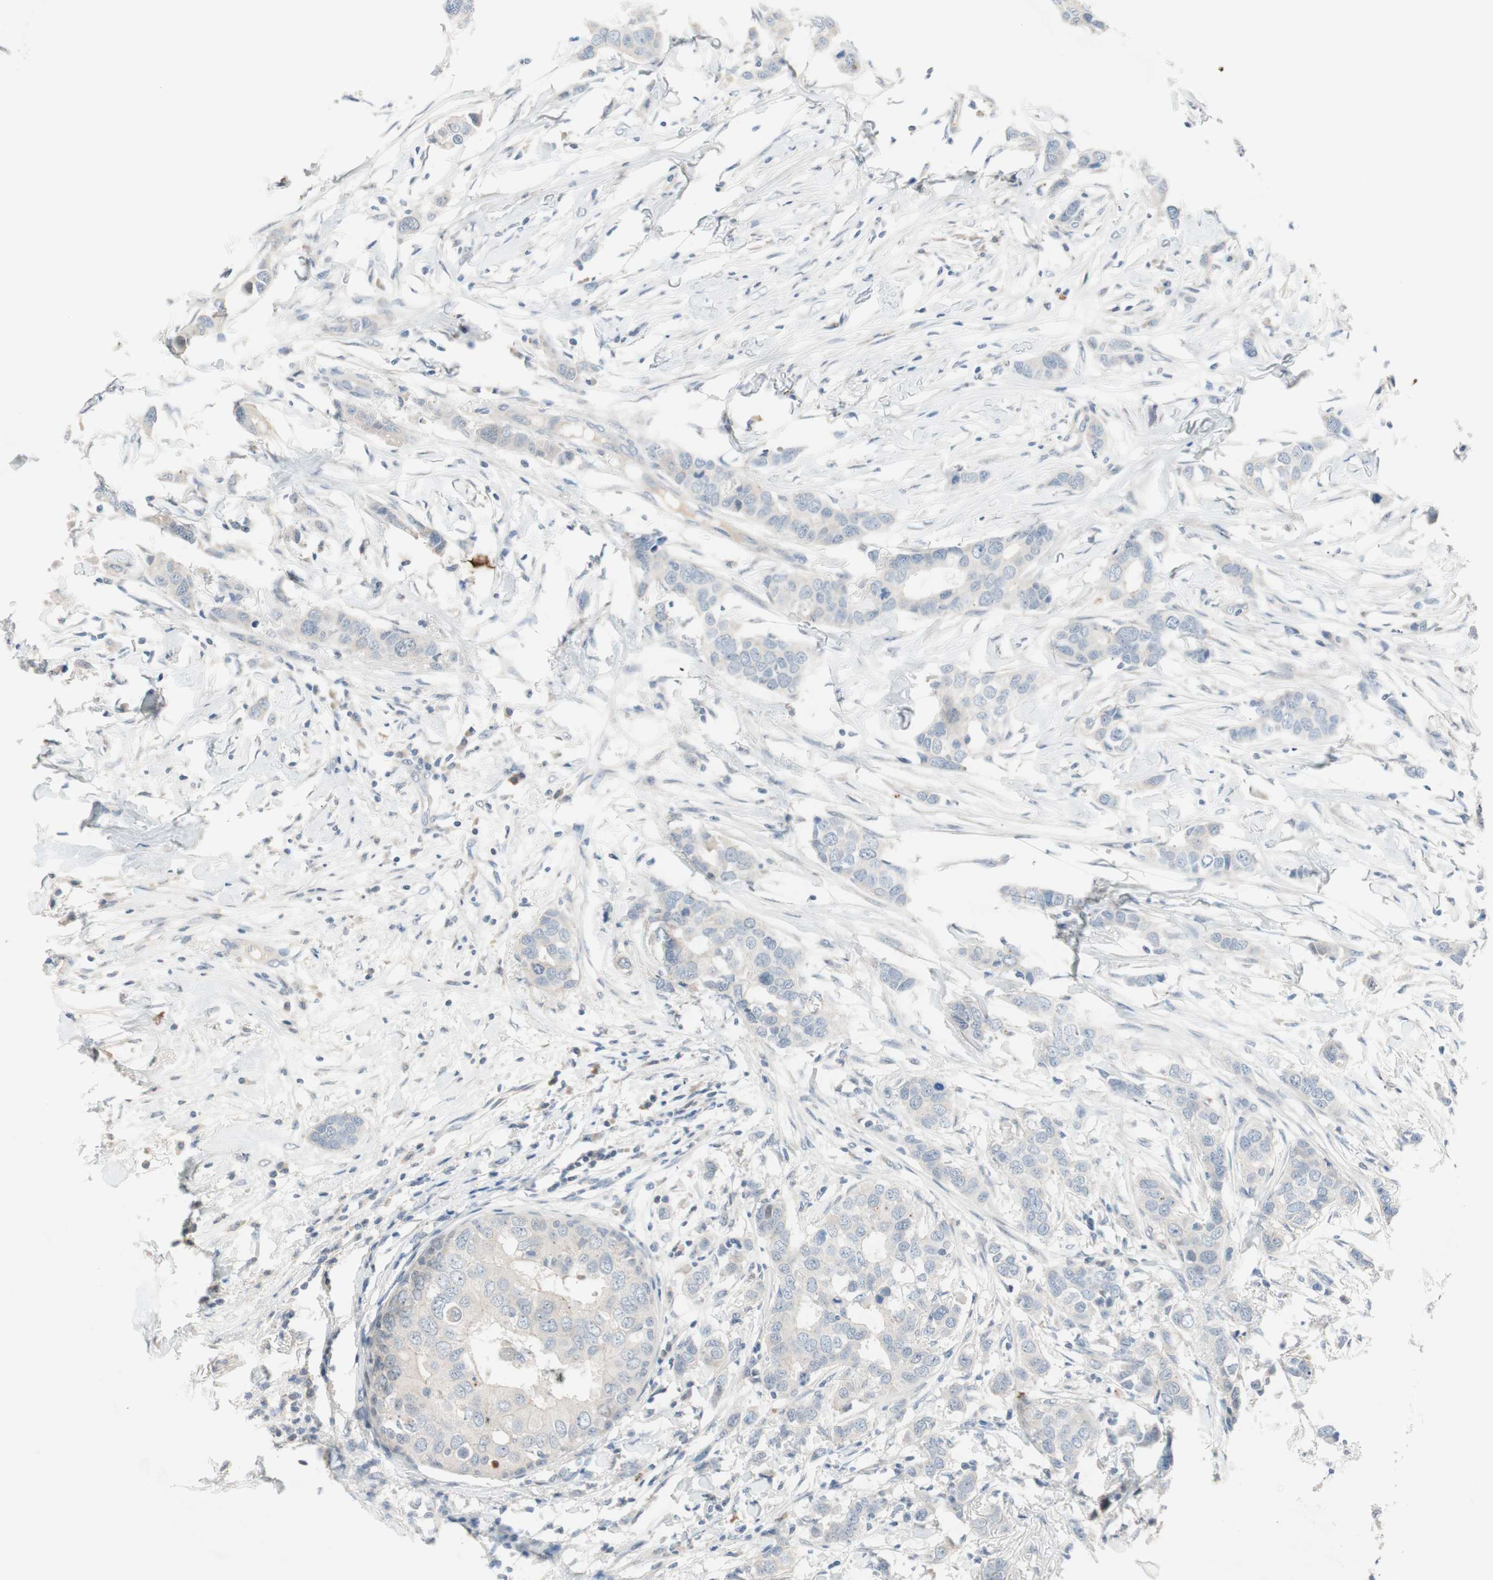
{"staining": {"intensity": "negative", "quantity": "none", "location": "none"}, "tissue": "breast cancer", "cell_type": "Tumor cells", "image_type": "cancer", "snomed": [{"axis": "morphology", "description": "Duct carcinoma"}, {"axis": "topography", "description": "Breast"}], "caption": "This image is of breast intraductal carcinoma stained with IHC to label a protein in brown with the nuclei are counter-stained blue. There is no positivity in tumor cells.", "gene": "PDZK1", "patient": {"sex": "female", "age": 50}}